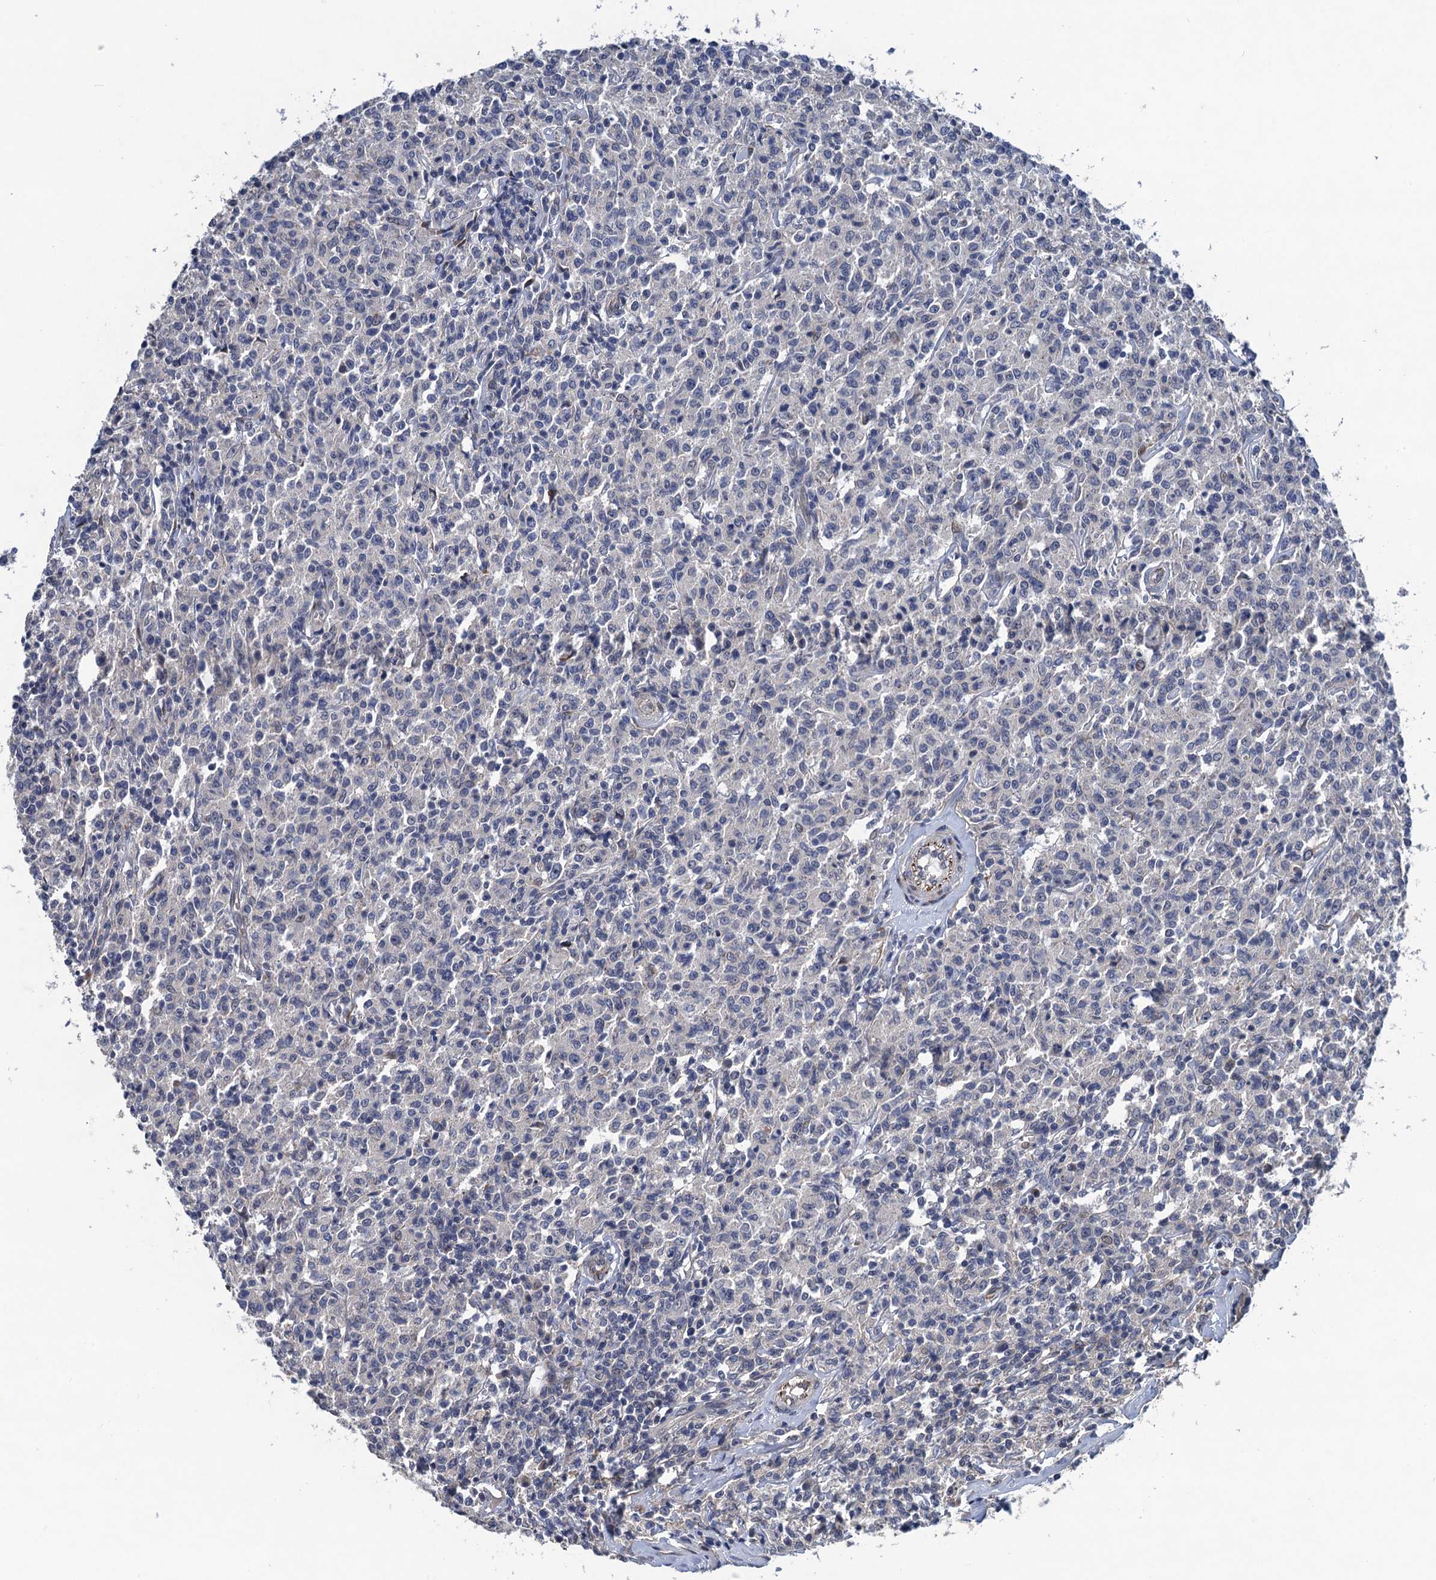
{"staining": {"intensity": "negative", "quantity": "none", "location": "none"}, "tissue": "lymphoma", "cell_type": "Tumor cells", "image_type": "cancer", "snomed": [{"axis": "morphology", "description": "Malignant lymphoma, non-Hodgkin's type, Low grade"}, {"axis": "topography", "description": "Small intestine"}], "caption": "Immunohistochemistry micrograph of neoplastic tissue: malignant lymphoma, non-Hodgkin's type (low-grade) stained with DAB reveals no significant protein staining in tumor cells.", "gene": "TRAF7", "patient": {"sex": "female", "age": 59}}